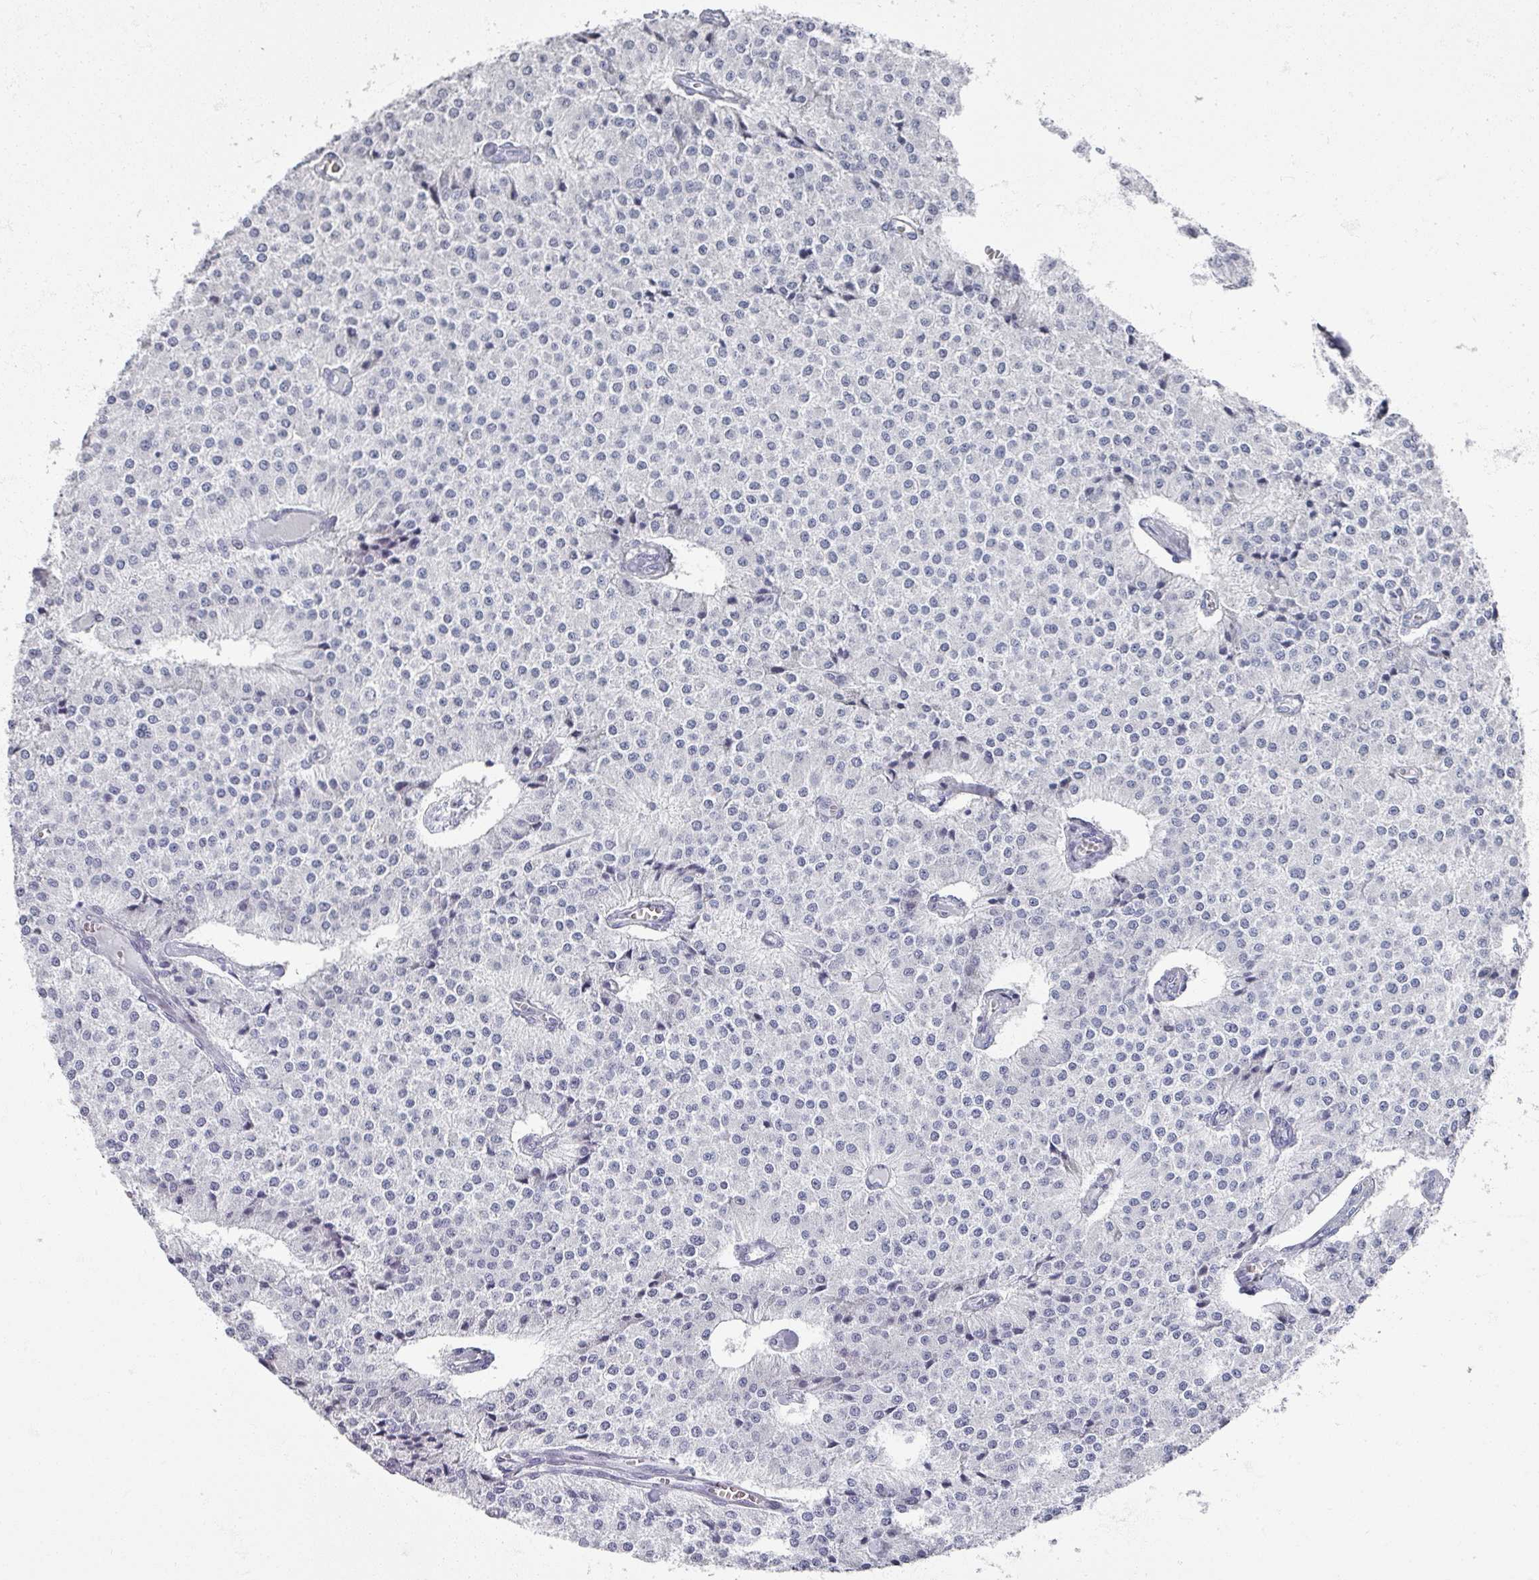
{"staining": {"intensity": "negative", "quantity": "none", "location": "none"}, "tissue": "carcinoid", "cell_type": "Tumor cells", "image_type": "cancer", "snomed": [{"axis": "morphology", "description": "Carcinoid, malignant, NOS"}, {"axis": "topography", "description": "Colon"}], "caption": "Immunohistochemistry photomicrograph of neoplastic tissue: human malignant carcinoid stained with DAB shows no significant protein staining in tumor cells.", "gene": "OMG", "patient": {"sex": "female", "age": 52}}